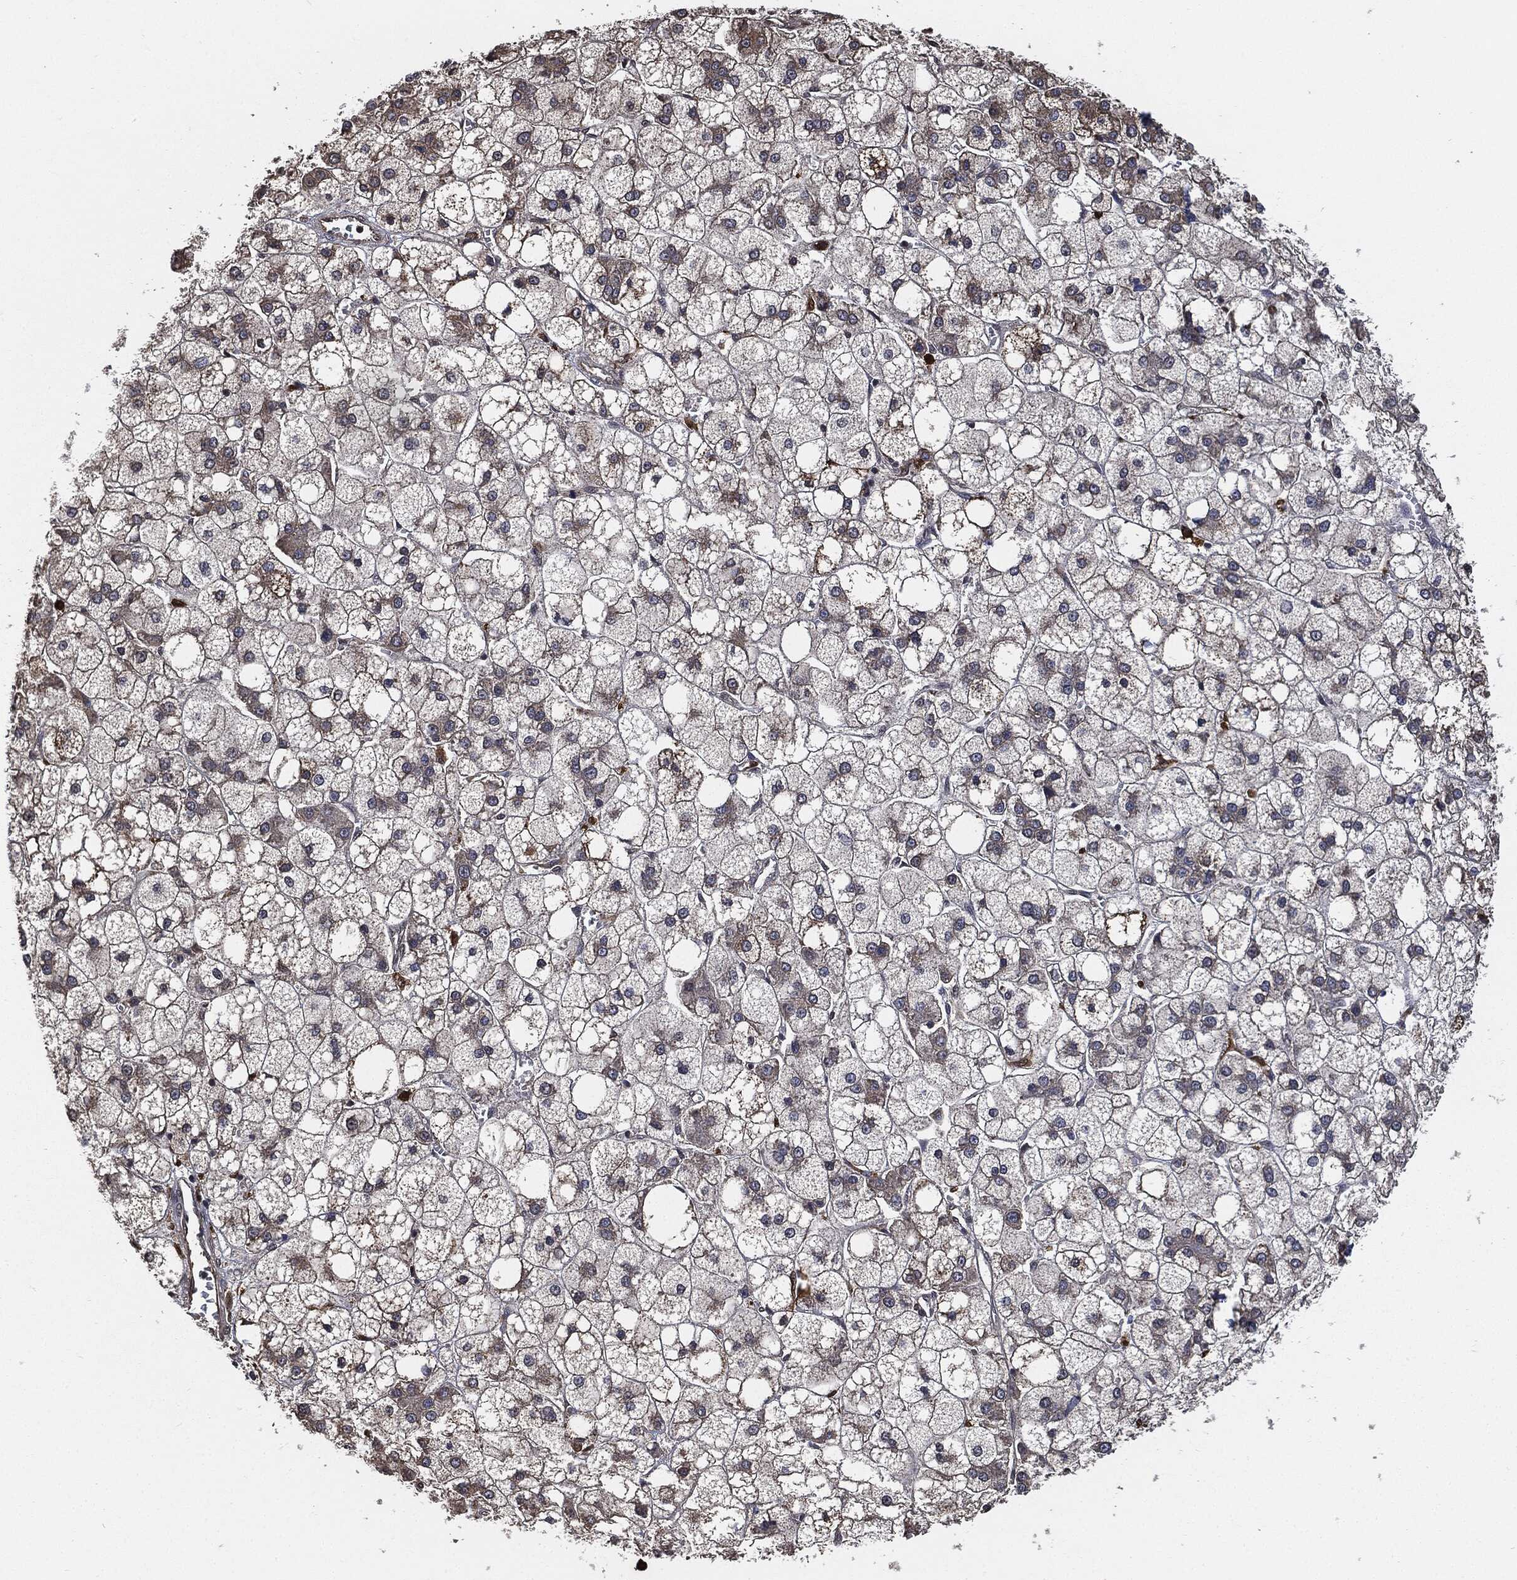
{"staining": {"intensity": "negative", "quantity": "none", "location": "none"}, "tissue": "liver cancer", "cell_type": "Tumor cells", "image_type": "cancer", "snomed": [{"axis": "morphology", "description": "Carcinoma, Hepatocellular, NOS"}, {"axis": "topography", "description": "Liver"}], "caption": "Tumor cells are negative for protein expression in human liver cancer. The staining is performed using DAB brown chromogen with nuclei counter-stained in using hematoxylin.", "gene": "S100A9", "patient": {"sex": "male", "age": 73}}